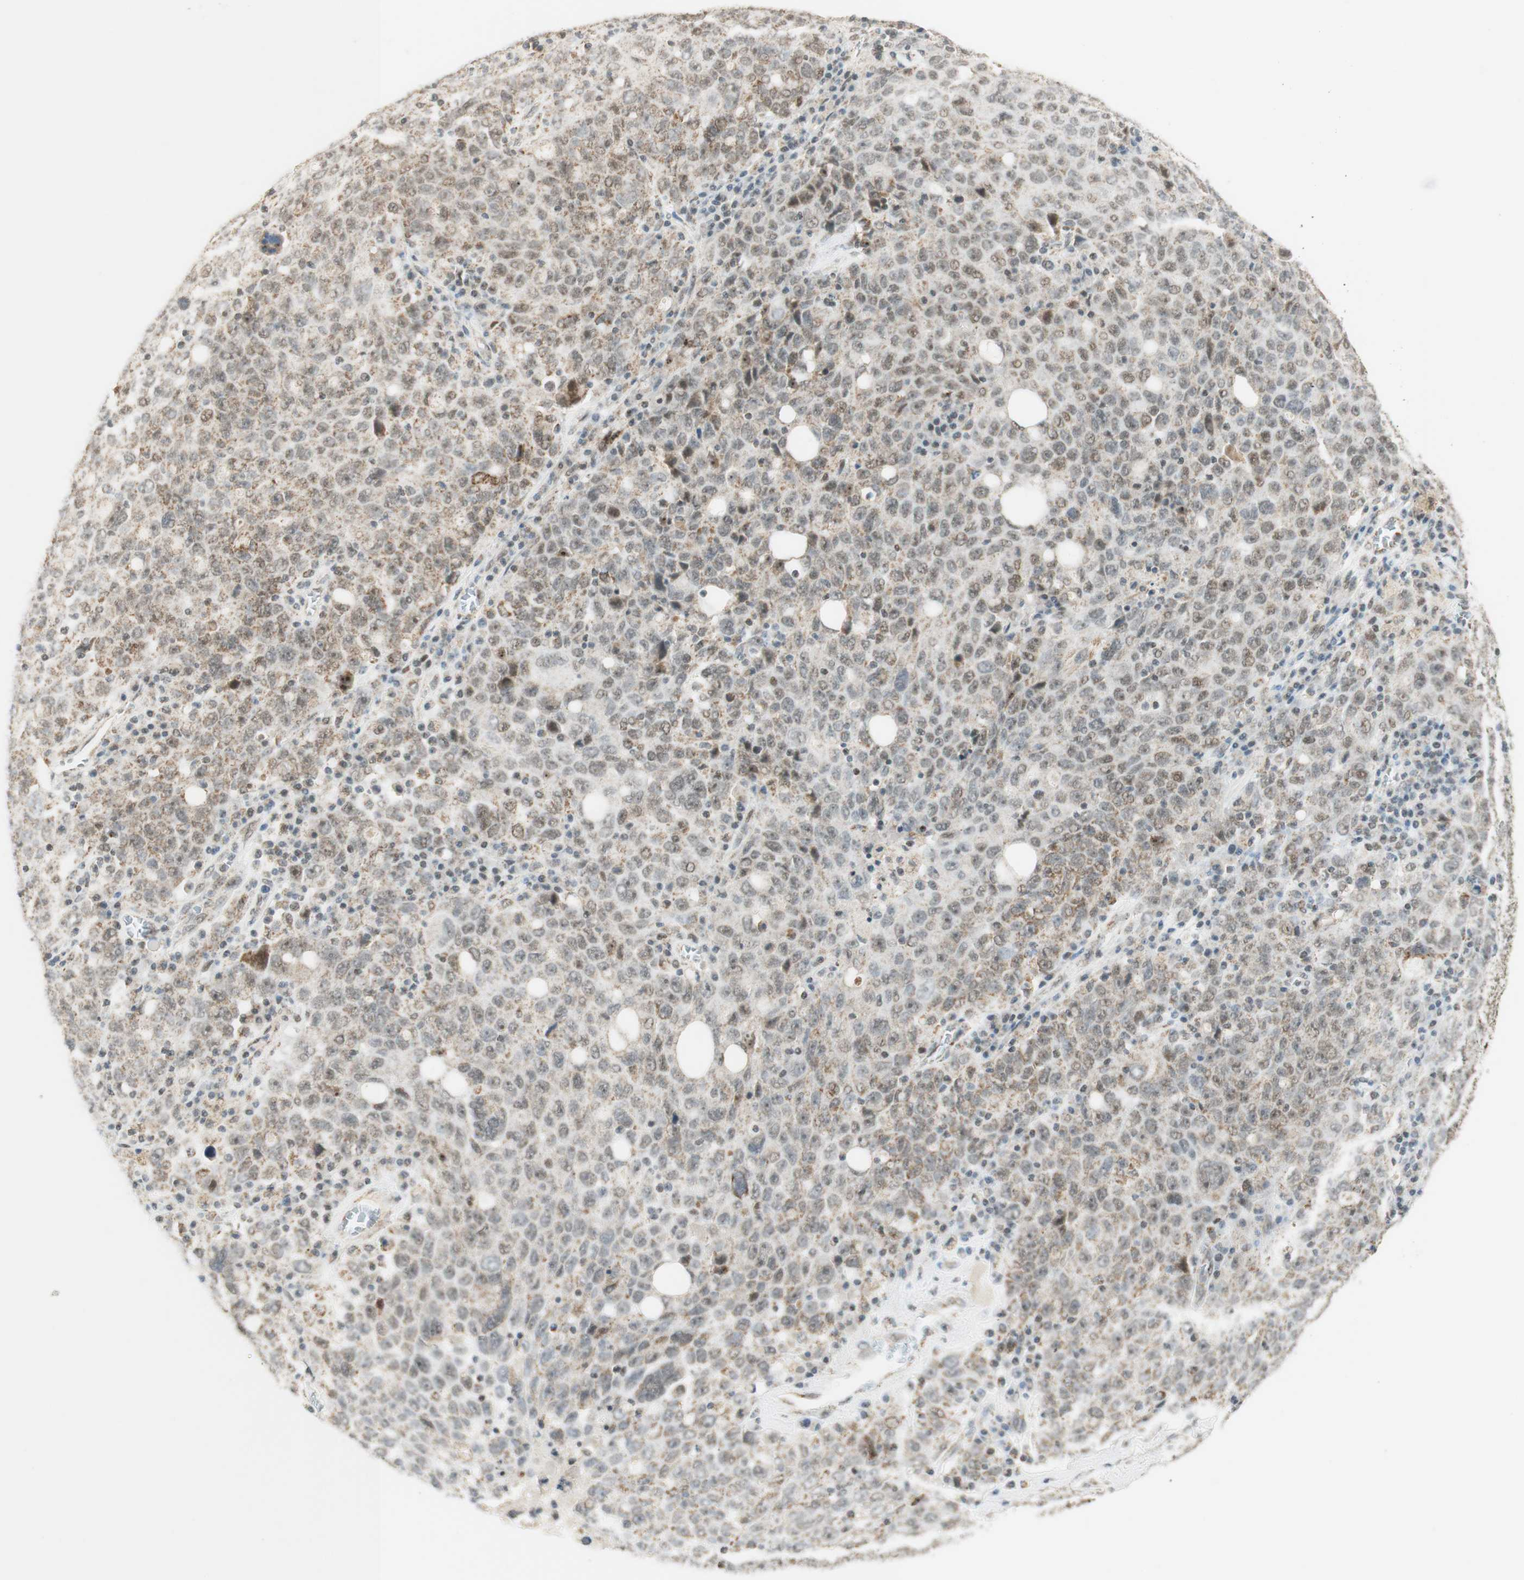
{"staining": {"intensity": "weak", "quantity": "25%-75%", "location": "cytoplasmic/membranous,nuclear"}, "tissue": "ovarian cancer", "cell_type": "Tumor cells", "image_type": "cancer", "snomed": [{"axis": "morphology", "description": "Carcinoma, endometroid"}, {"axis": "topography", "description": "Ovary"}], "caption": "High-magnification brightfield microscopy of ovarian endometroid carcinoma stained with DAB (brown) and counterstained with hematoxylin (blue). tumor cells exhibit weak cytoplasmic/membranous and nuclear expression is identified in about25%-75% of cells.", "gene": "ZNF782", "patient": {"sex": "female", "age": 62}}